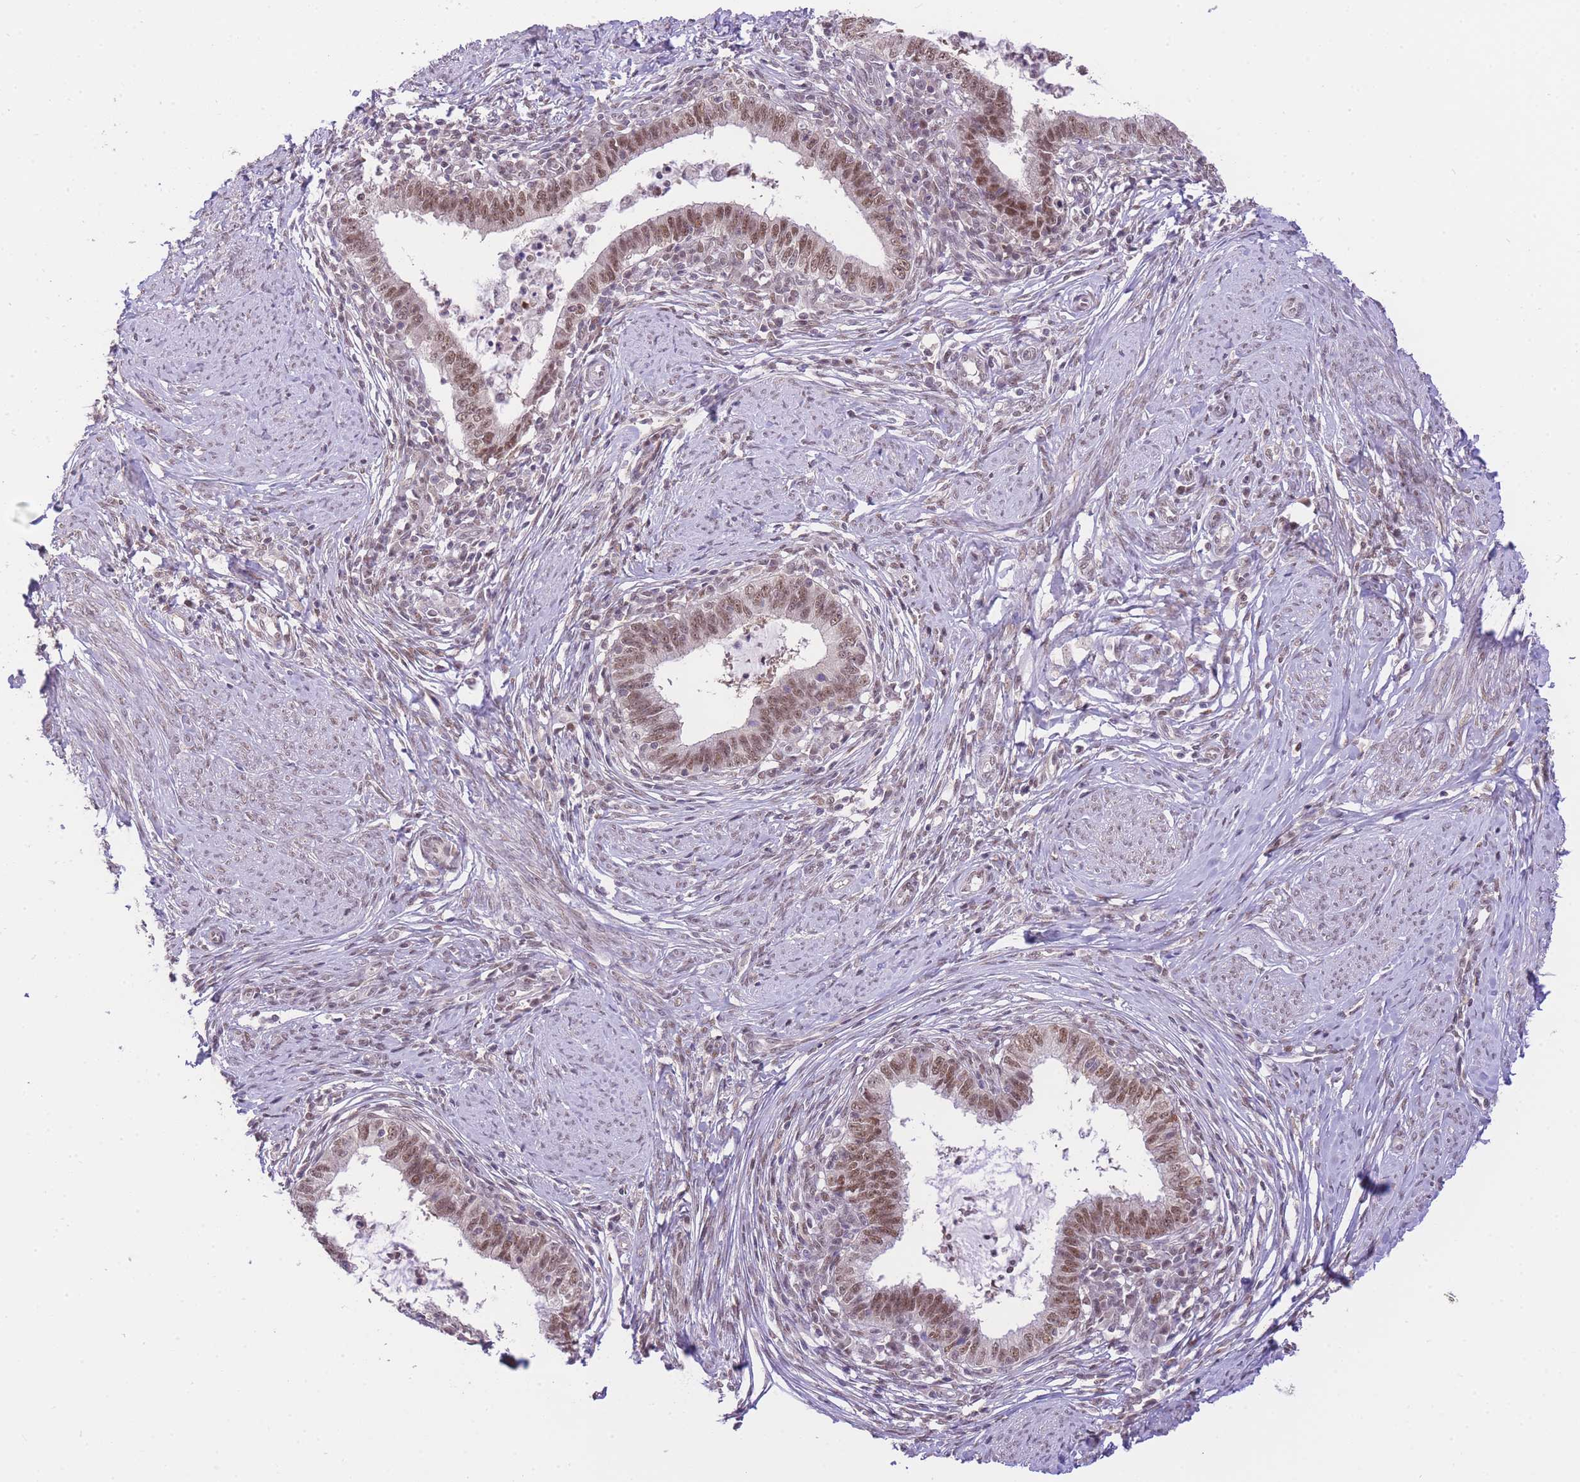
{"staining": {"intensity": "moderate", "quantity": ">75%", "location": "nuclear"}, "tissue": "cervical cancer", "cell_type": "Tumor cells", "image_type": "cancer", "snomed": [{"axis": "morphology", "description": "Adenocarcinoma, NOS"}, {"axis": "topography", "description": "Cervix"}], "caption": "Immunohistochemical staining of human cervical adenocarcinoma demonstrates medium levels of moderate nuclear protein positivity in approximately >75% of tumor cells.", "gene": "UBXN7", "patient": {"sex": "female", "age": 36}}